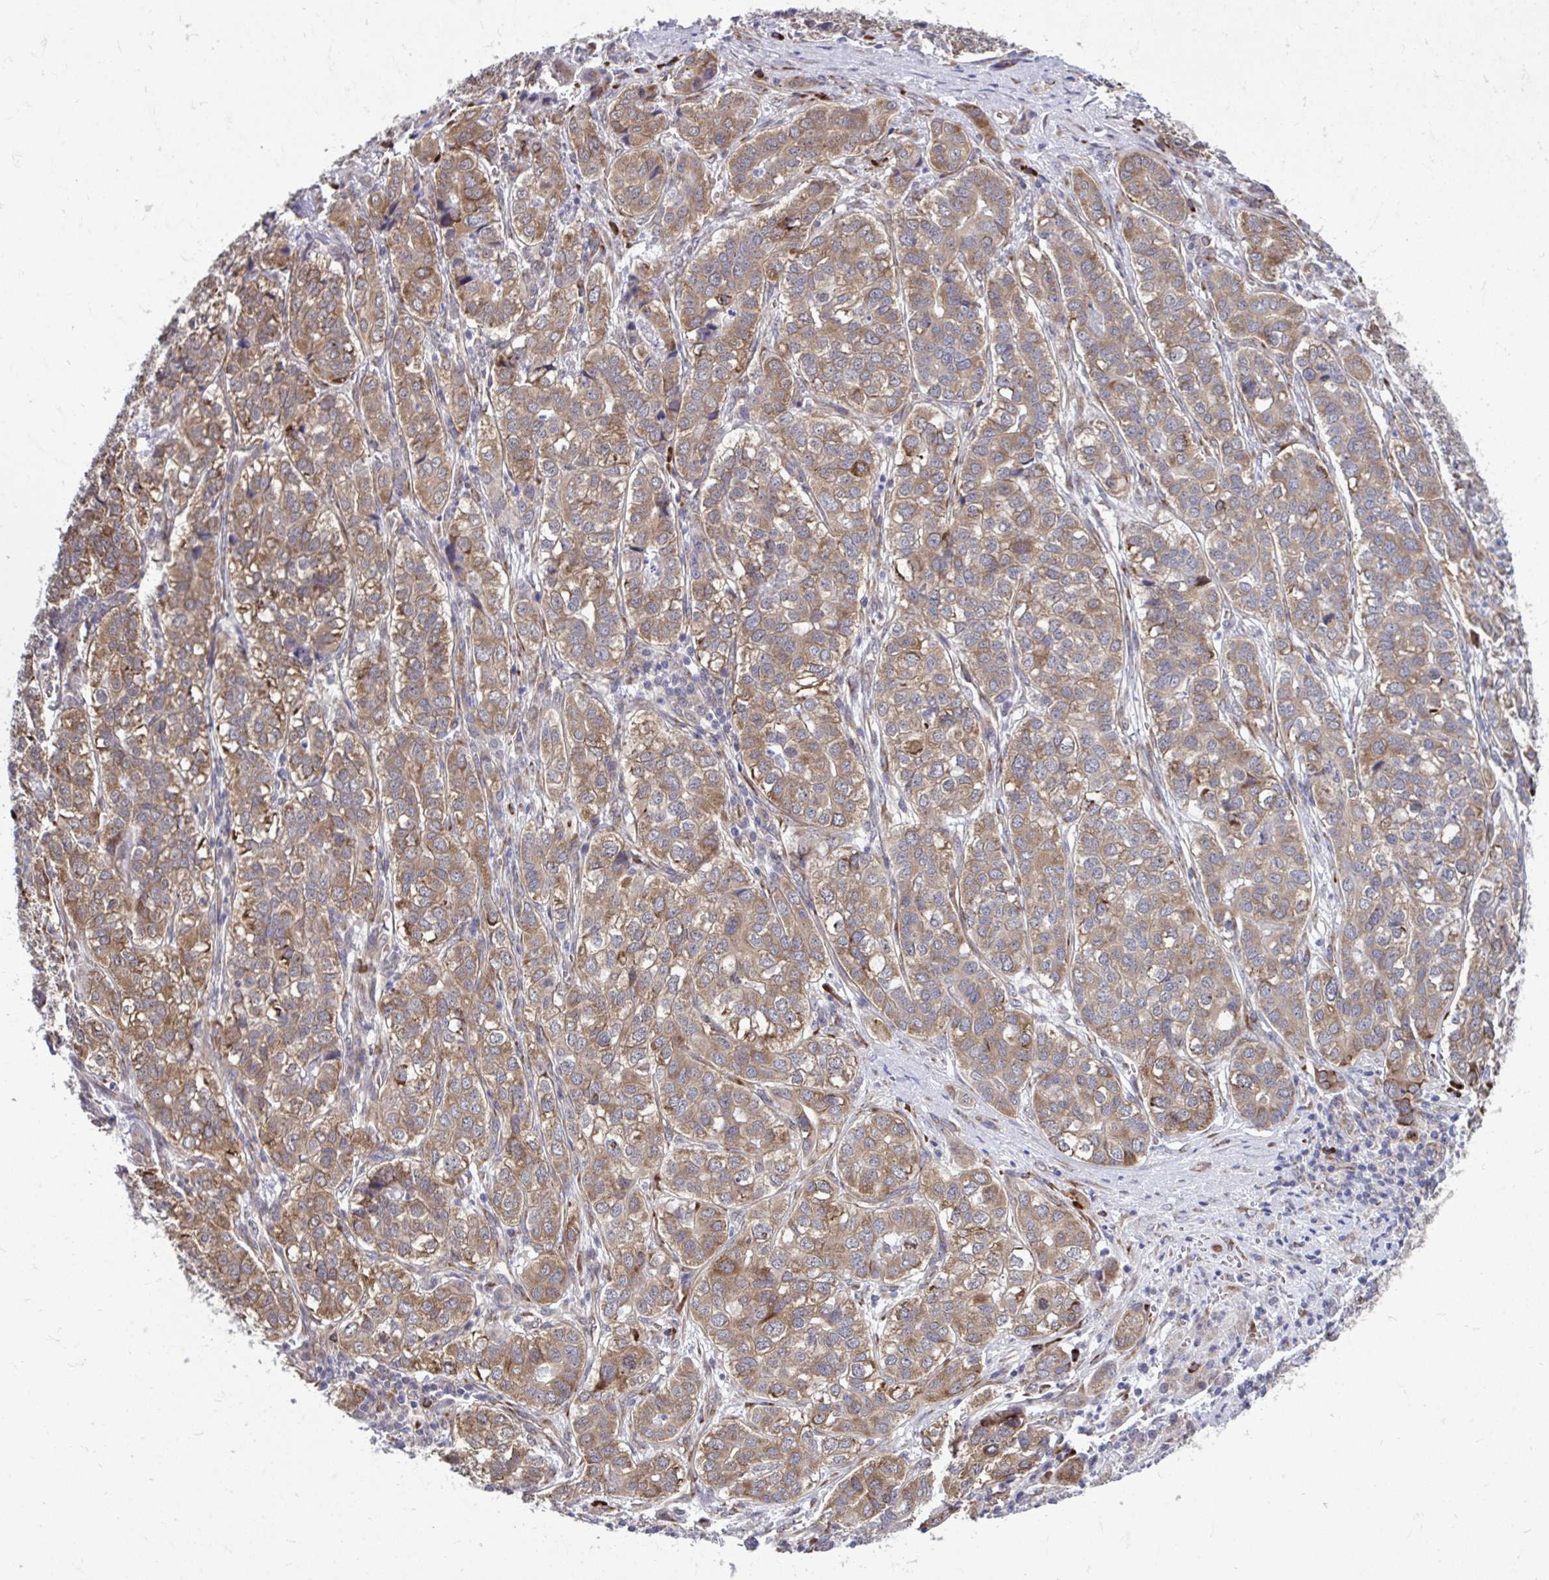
{"staining": {"intensity": "moderate", "quantity": ">75%", "location": "cytoplasmic/membranous"}, "tissue": "liver cancer", "cell_type": "Tumor cells", "image_type": "cancer", "snomed": [{"axis": "morphology", "description": "Cholangiocarcinoma"}, {"axis": "topography", "description": "Liver"}], "caption": "Tumor cells exhibit medium levels of moderate cytoplasmic/membranous staining in about >75% of cells in liver cancer. The staining is performed using DAB brown chromogen to label protein expression. The nuclei are counter-stained blue using hematoxylin.", "gene": "SELENON", "patient": {"sex": "male", "age": 56}}